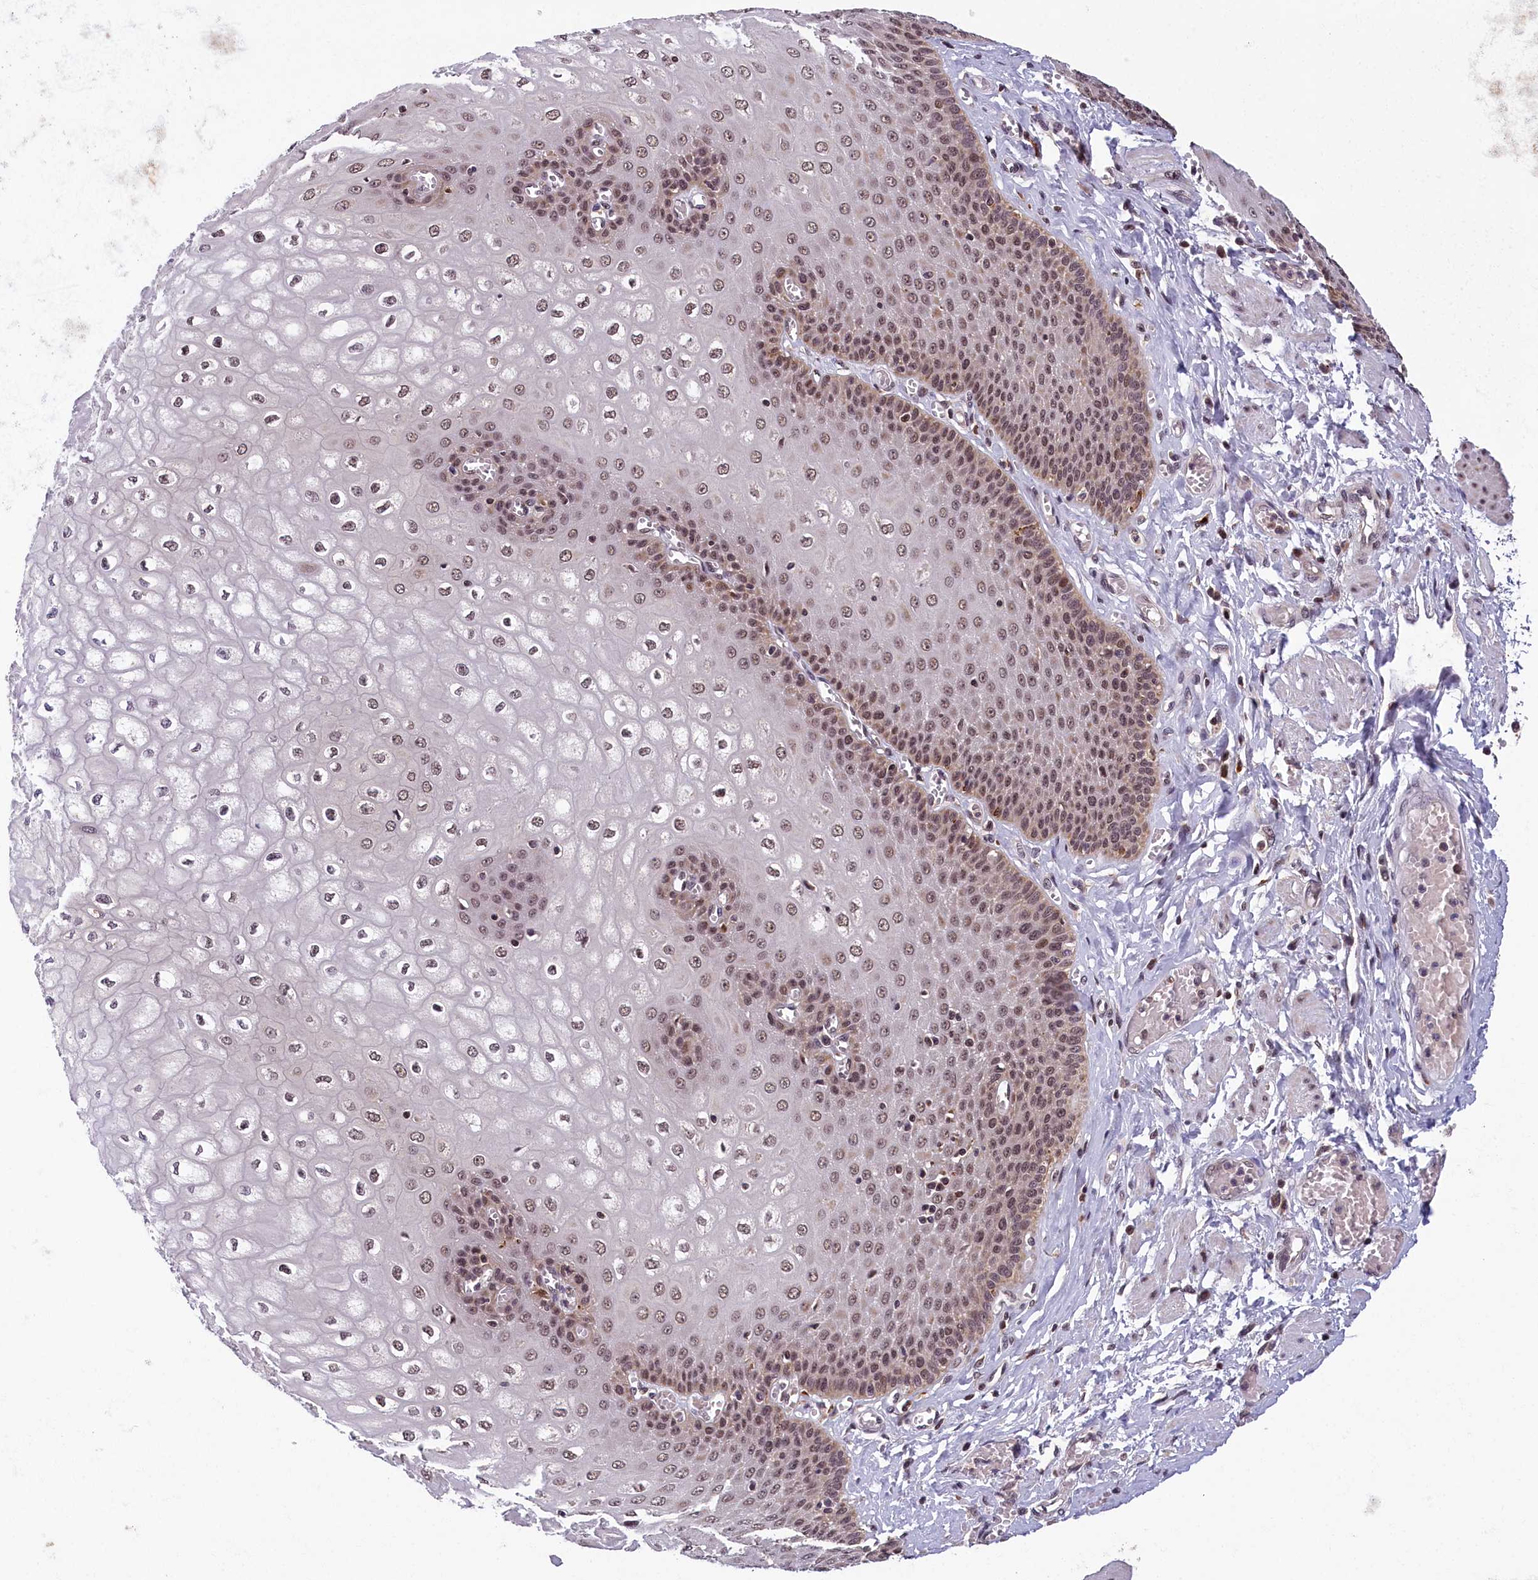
{"staining": {"intensity": "strong", "quantity": "25%-75%", "location": "nuclear"}, "tissue": "esophagus", "cell_type": "Squamous epithelial cells", "image_type": "normal", "snomed": [{"axis": "morphology", "description": "Normal tissue, NOS"}, {"axis": "topography", "description": "Esophagus"}], "caption": "This image shows immunohistochemistry (IHC) staining of benign esophagus, with high strong nuclear expression in about 25%-75% of squamous epithelial cells.", "gene": "KCNK6", "patient": {"sex": "male", "age": 60}}